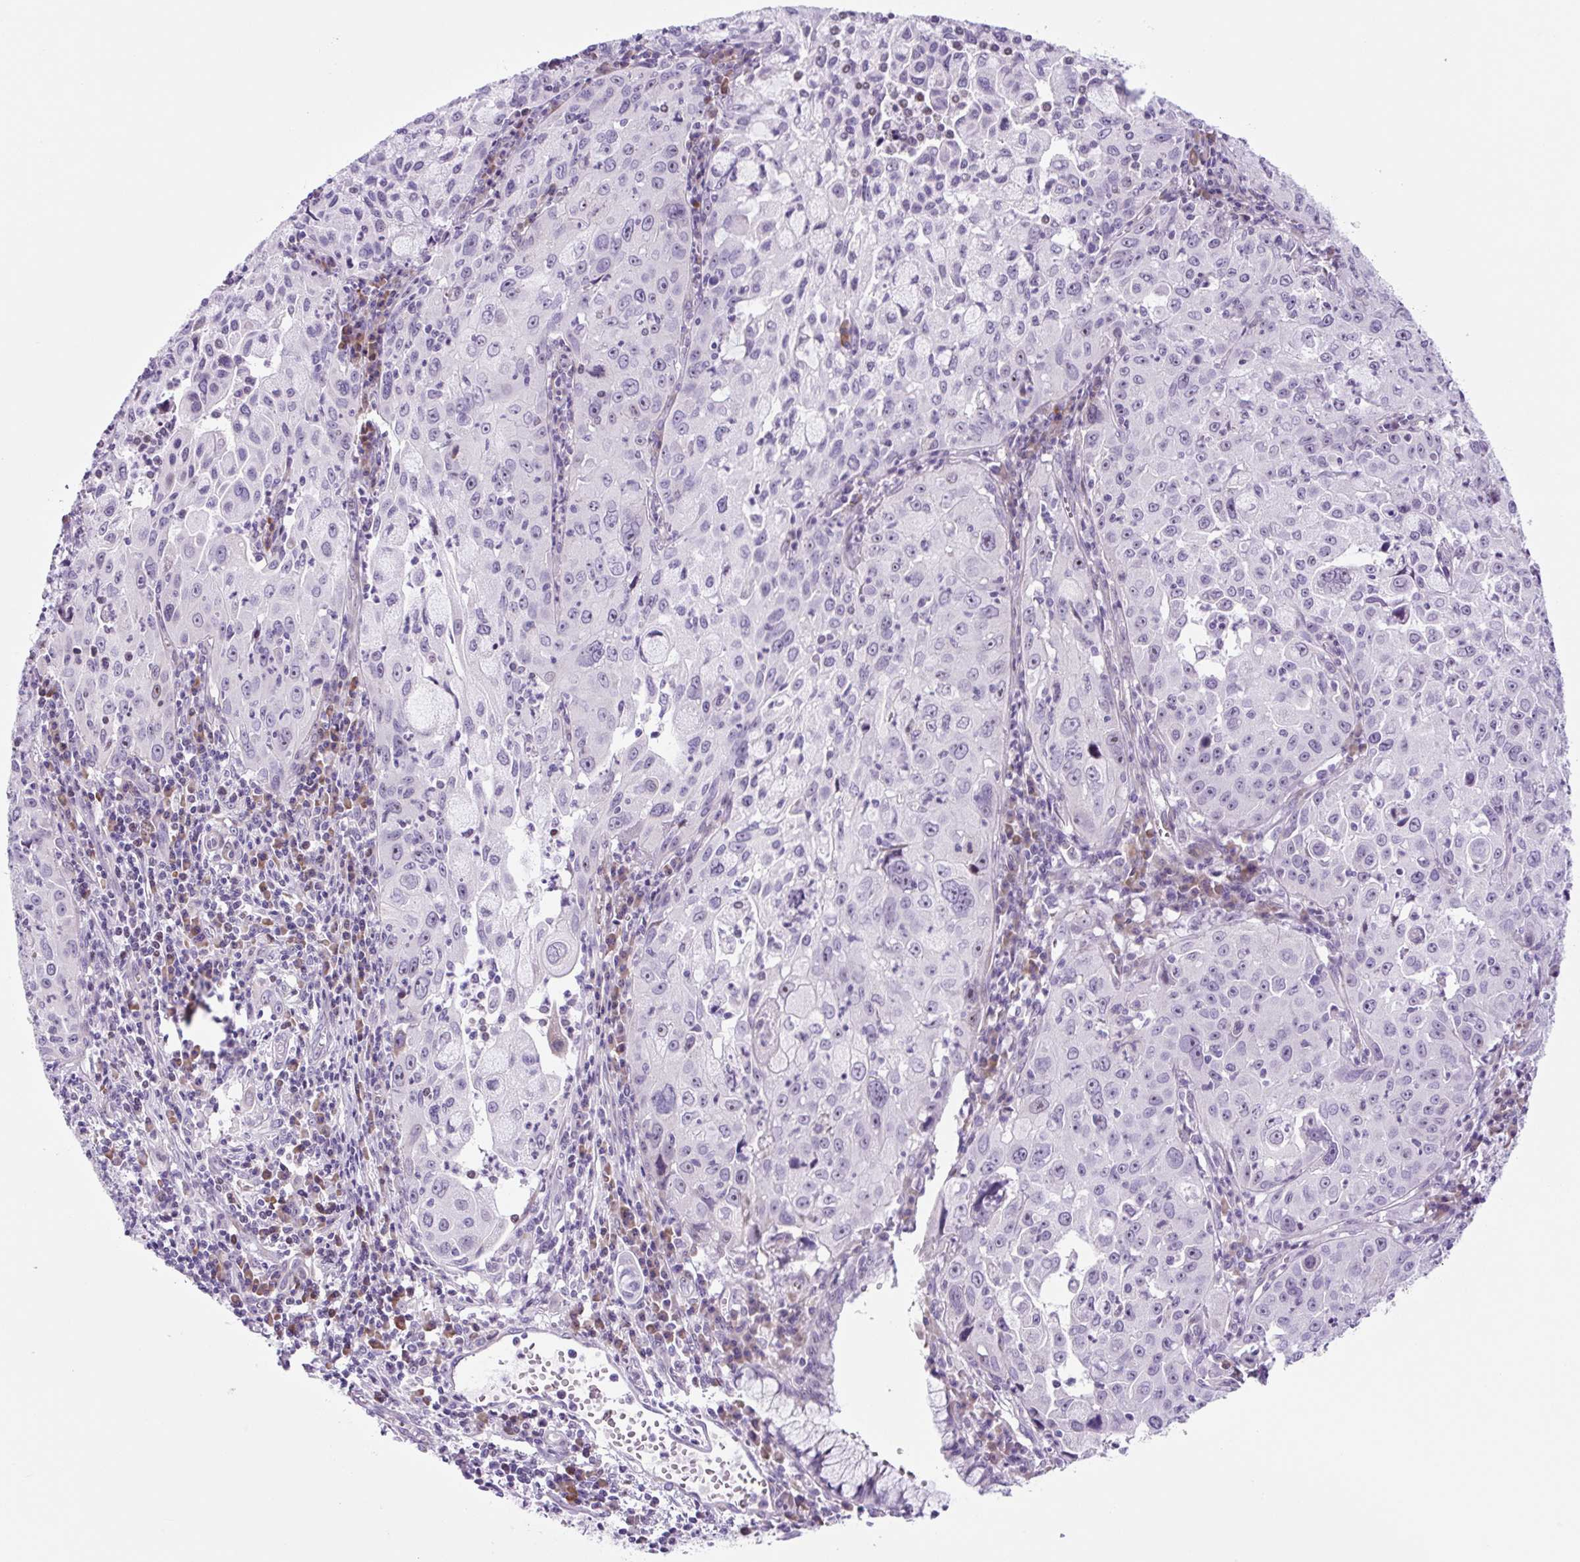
{"staining": {"intensity": "negative", "quantity": "none", "location": "none"}, "tissue": "cervical cancer", "cell_type": "Tumor cells", "image_type": "cancer", "snomed": [{"axis": "morphology", "description": "Squamous cell carcinoma, NOS"}, {"axis": "topography", "description": "Cervix"}], "caption": "IHC image of cervical cancer (squamous cell carcinoma) stained for a protein (brown), which displays no staining in tumor cells.", "gene": "RRS1", "patient": {"sex": "female", "age": 42}}